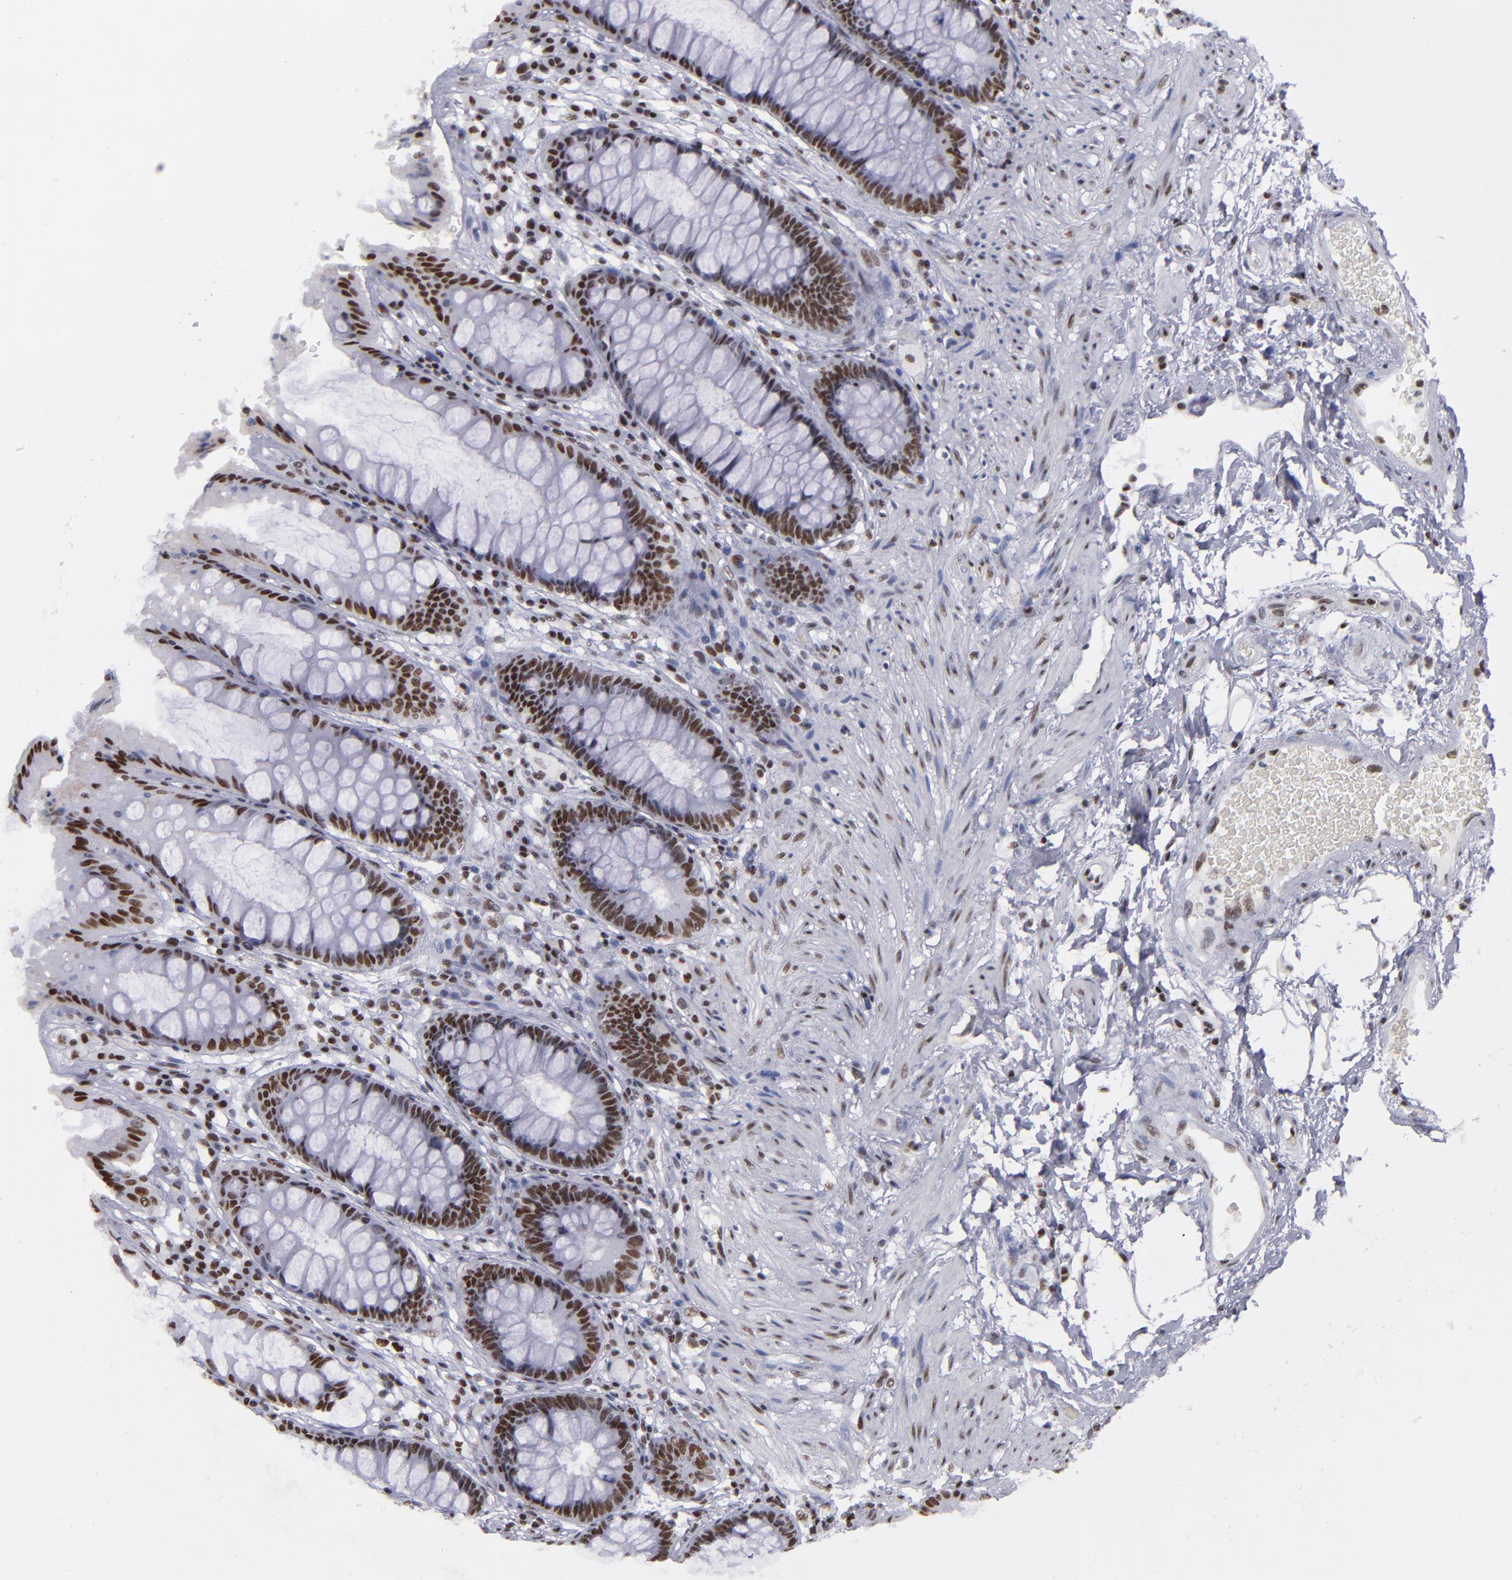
{"staining": {"intensity": "strong", "quantity": "<25%", "location": "nuclear"}, "tissue": "rectum", "cell_type": "Glandular cells", "image_type": "normal", "snomed": [{"axis": "morphology", "description": "Normal tissue, NOS"}, {"axis": "topography", "description": "Rectum"}], "caption": "This micrograph shows IHC staining of unremarkable human rectum, with medium strong nuclear positivity in approximately <25% of glandular cells.", "gene": "TERF2", "patient": {"sex": "female", "age": 46}}